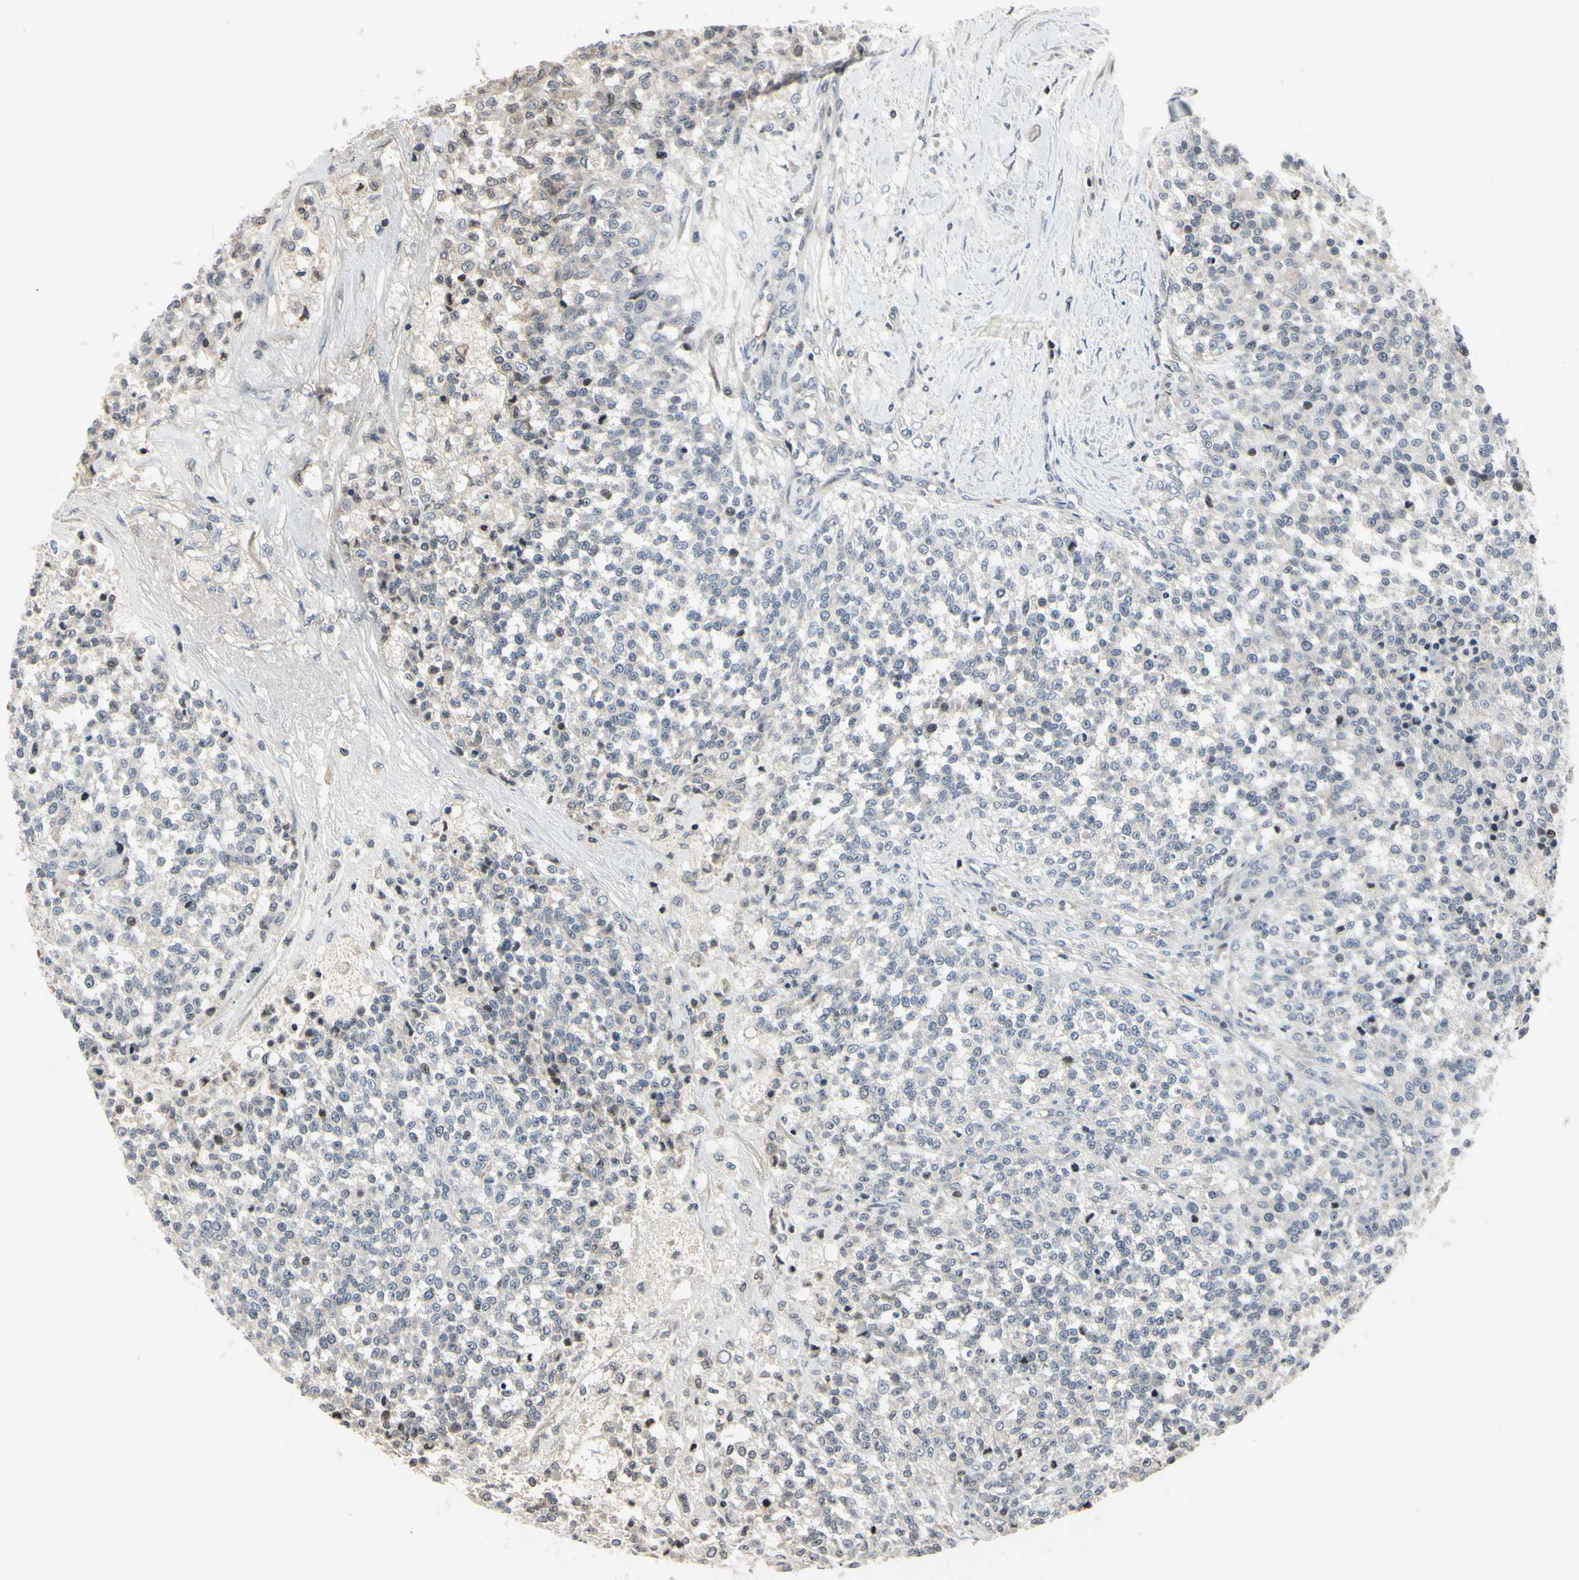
{"staining": {"intensity": "weak", "quantity": "<25%", "location": "nuclear"}, "tissue": "testis cancer", "cell_type": "Tumor cells", "image_type": "cancer", "snomed": [{"axis": "morphology", "description": "Seminoma, NOS"}, {"axis": "topography", "description": "Testis"}], "caption": "Protein analysis of testis seminoma demonstrates no significant expression in tumor cells.", "gene": "ARG1", "patient": {"sex": "male", "age": 59}}